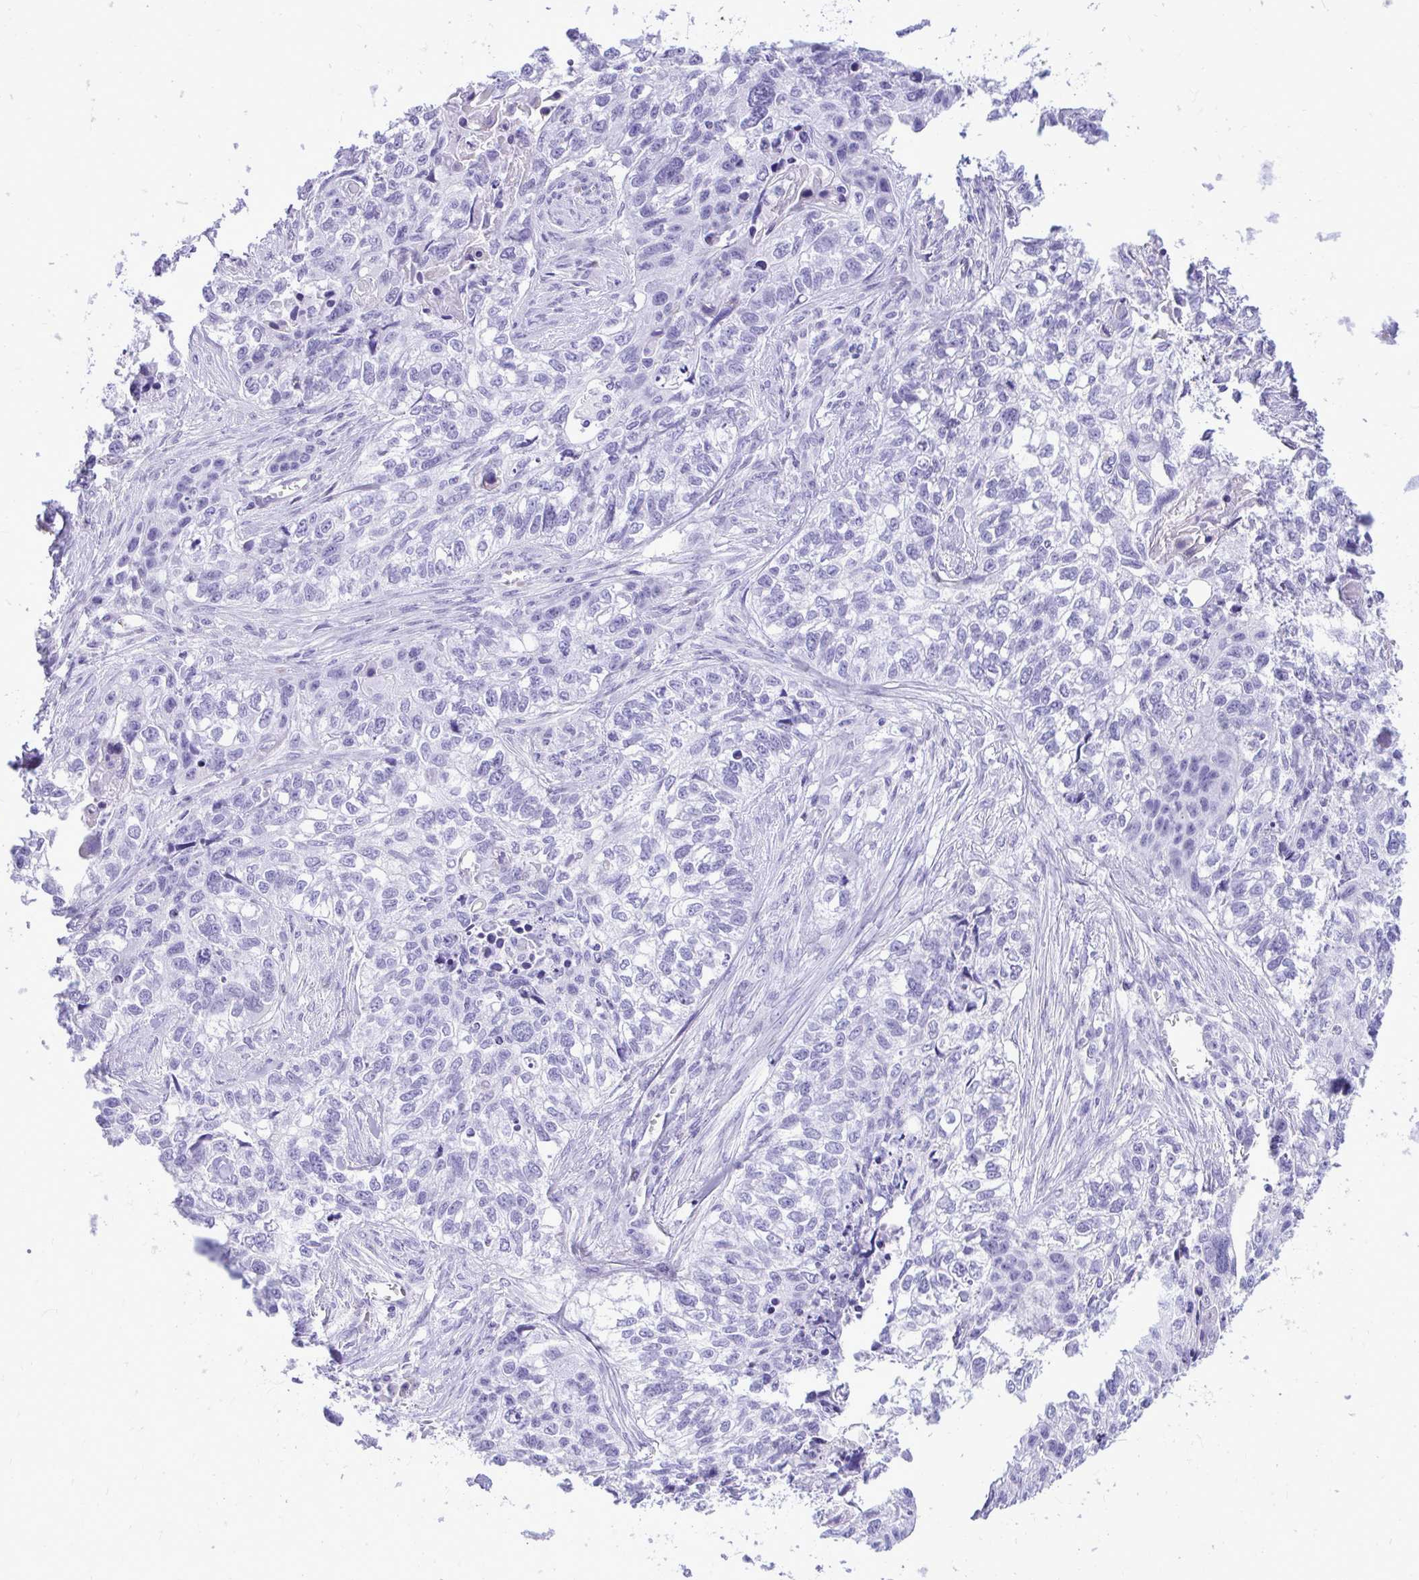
{"staining": {"intensity": "negative", "quantity": "none", "location": "none"}, "tissue": "lung cancer", "cell_type": "Tumor cells", "image_type": "cancer", "snomed": [{"axis": "morphology", "description": "Squamous cell carcinoma, NOS"}, {"axis": "topography", "description": "Lung"}], "caption": "The photomicrograph reveals no significant staining in tumor cells of lung squamous cell carcinoma.", "gene": "ANKDD1B", "patient": {"sex": "male", "age": 74}}